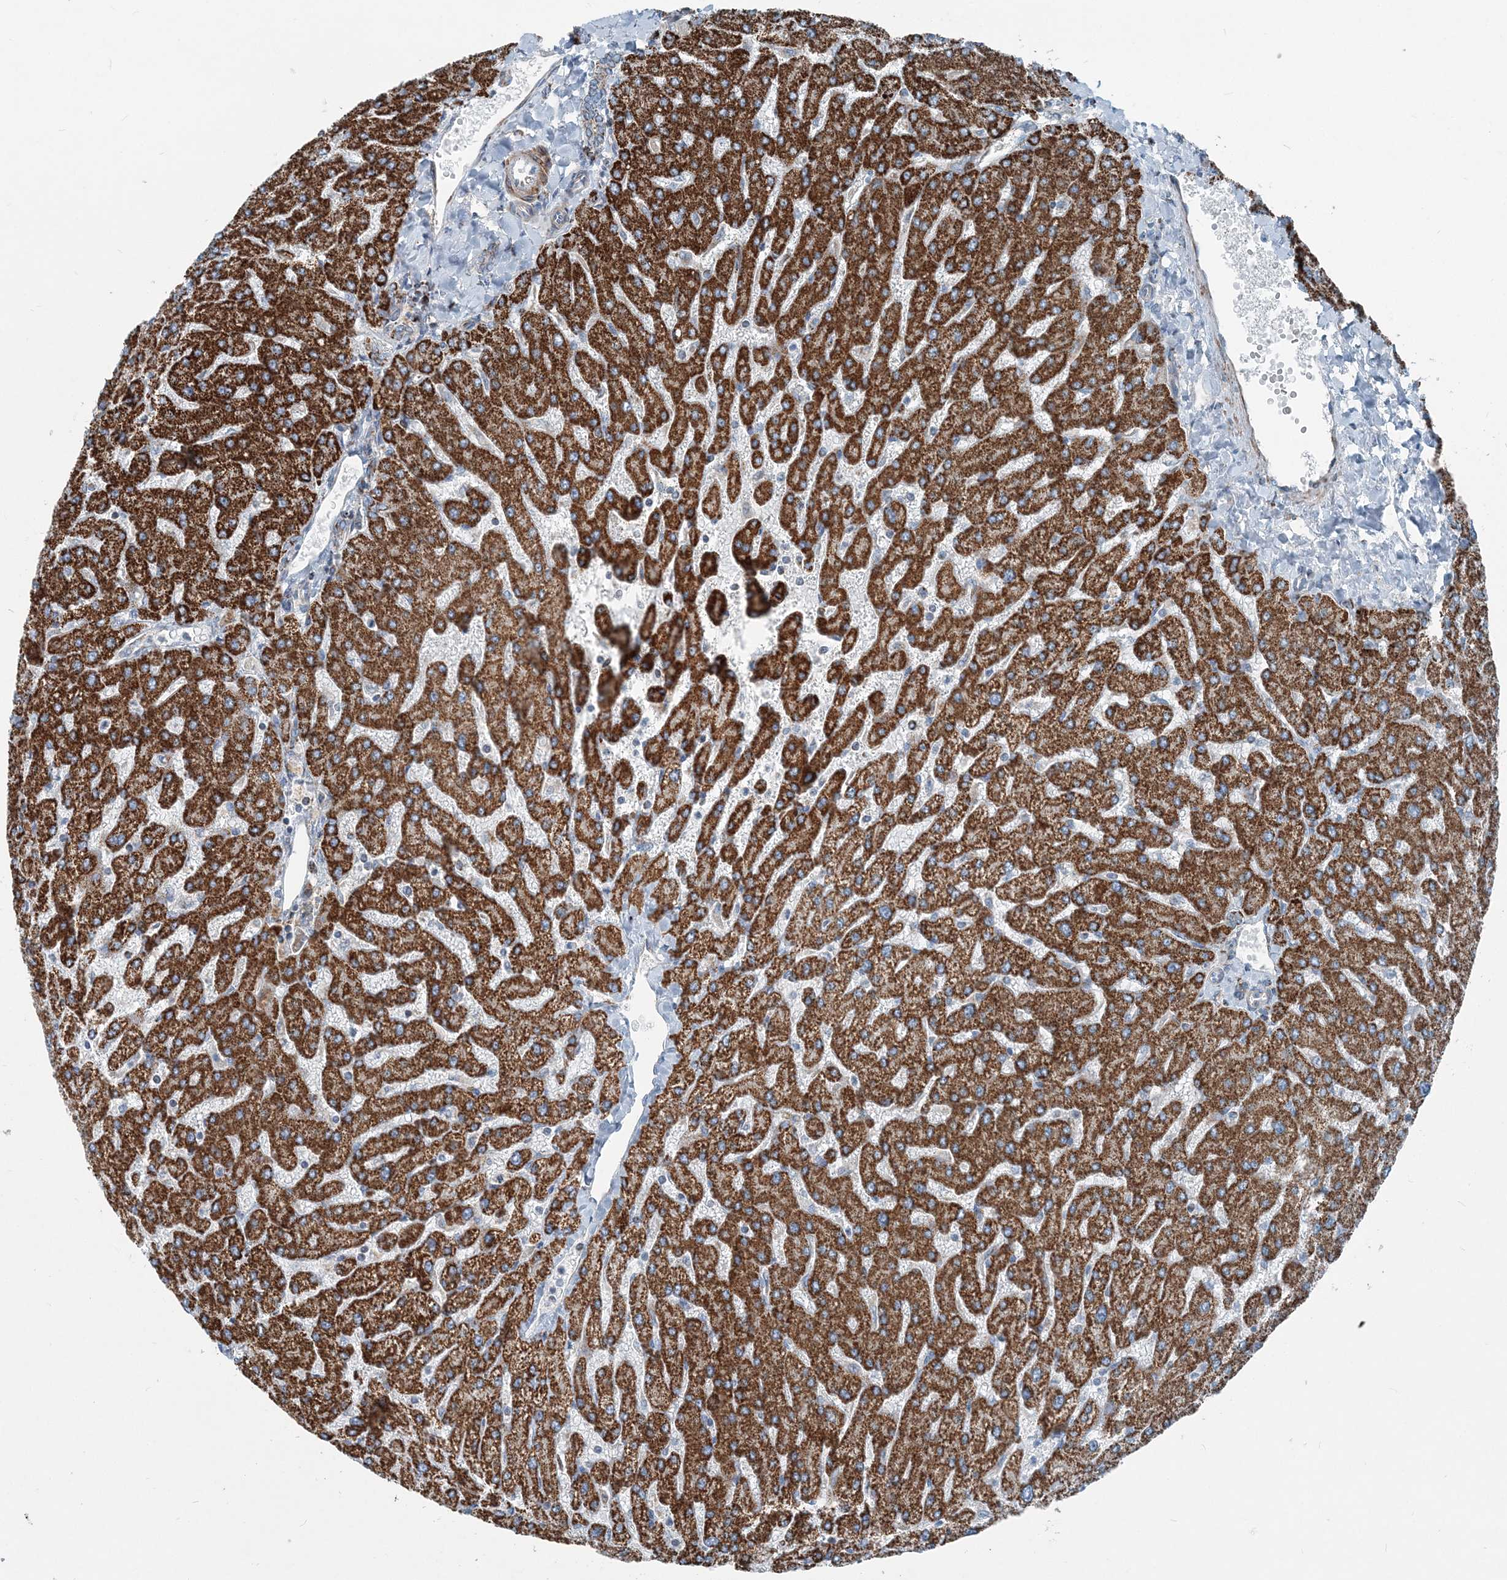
{"staining": {"intensity": "weak", "quantity": "<25%", "location": "cytoplasmic/membranous"}, "tissue": "liver", "cell_type": "Cholangiocytes", "image_type": "normal", "snomed": [{"axis": "morphology", "description": "Normal tissue, NOS"}, {"axis": "topography", "description": "Liver"}], "caption": "A high-resolution micrograph shows IHC staining of unremarkable liver, which exhibits no significant expression in cholangiocytes.", "gene": "INTU", "patient": {"sex": "male", "age": 55}}